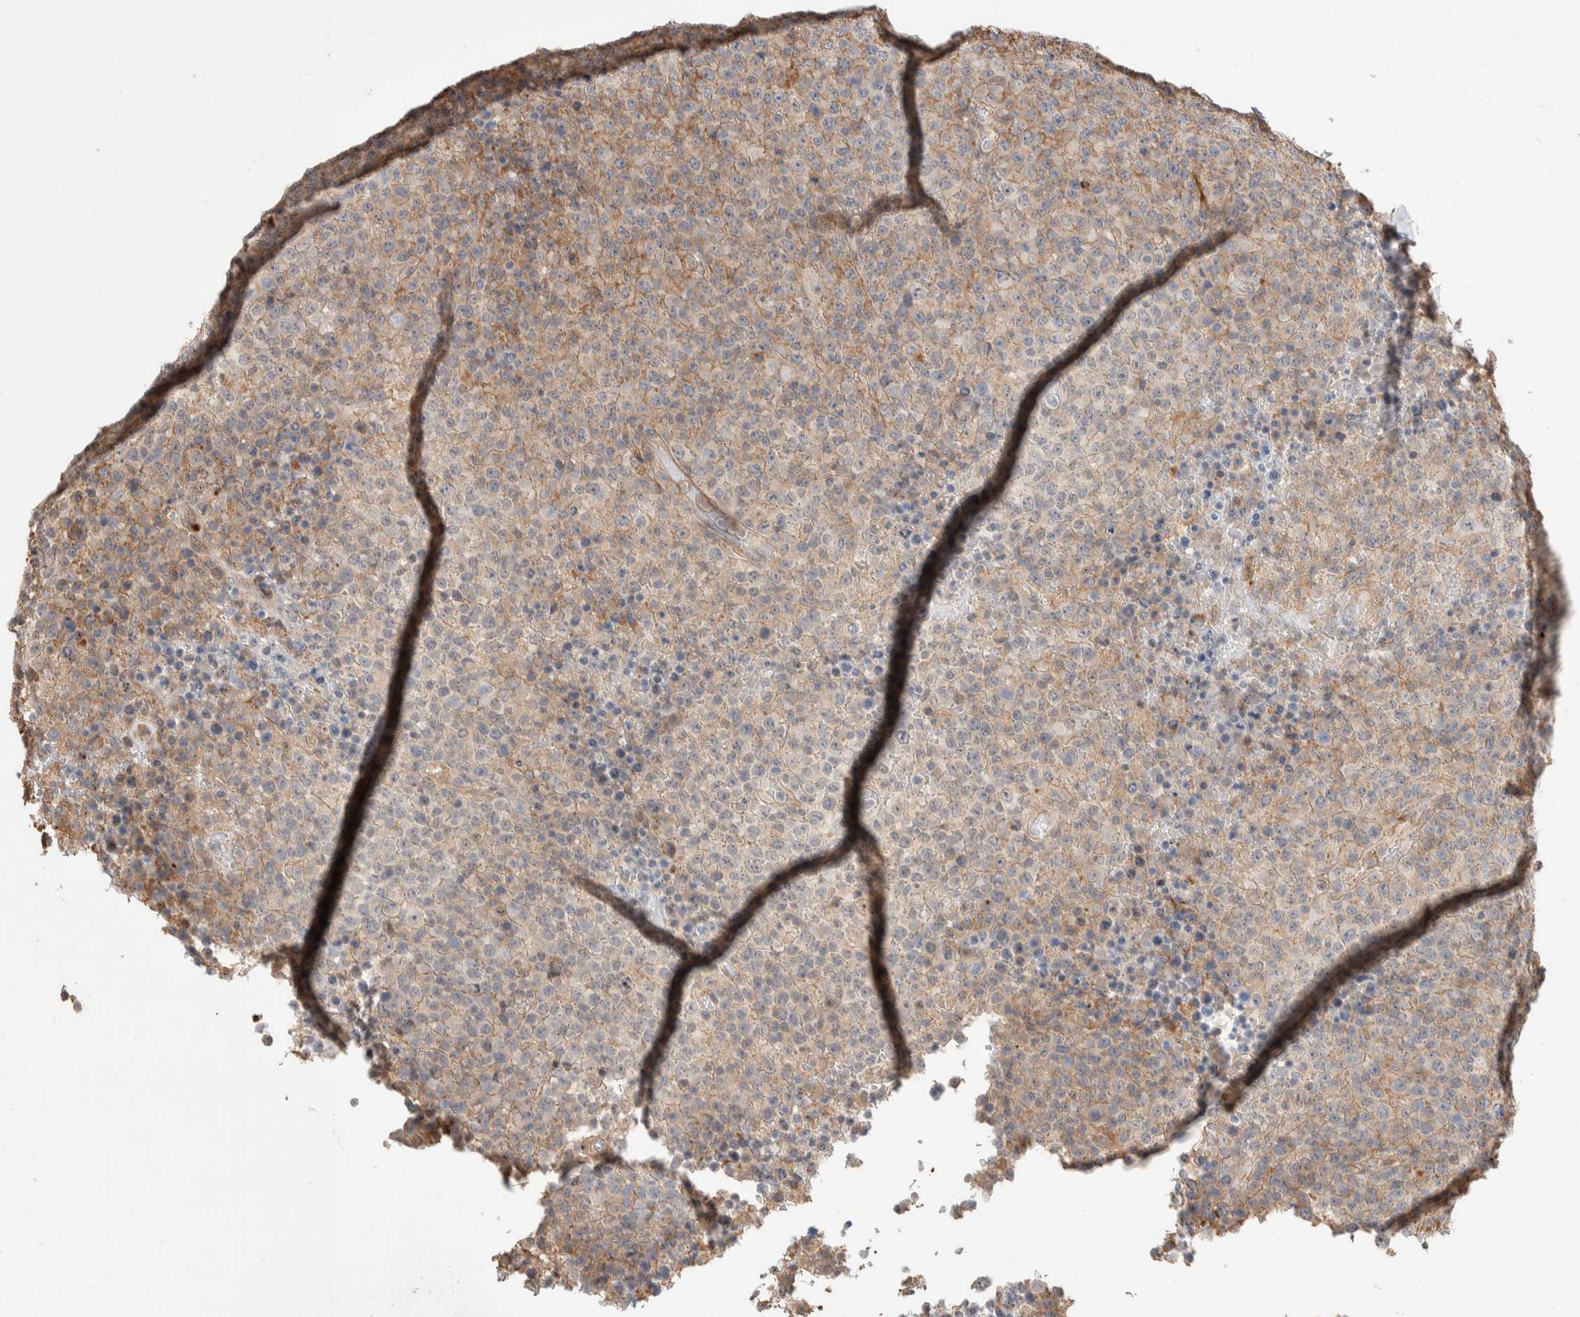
{"staining": {"intensity": "negative", "quantity": "none", "location": "none"}, "tissue": "lymphoma", "cell_type": "Tumor cells", "image_type": "cancer", "snomed": [{"axis": "morphology", "description": "Malignant lymphoma, non-Hodgkin's type, High grade"}, {"axis": "topography", "description": "Lymph node"}], "caption": "A high-resolution image shows IHC staining of malignant lymphoma, non-Hodgkin's type (high-grade), which displays no significant expression in tumor cells.", "gene": "ZNF704", "patient": {"sex": "male", "age": 13}}